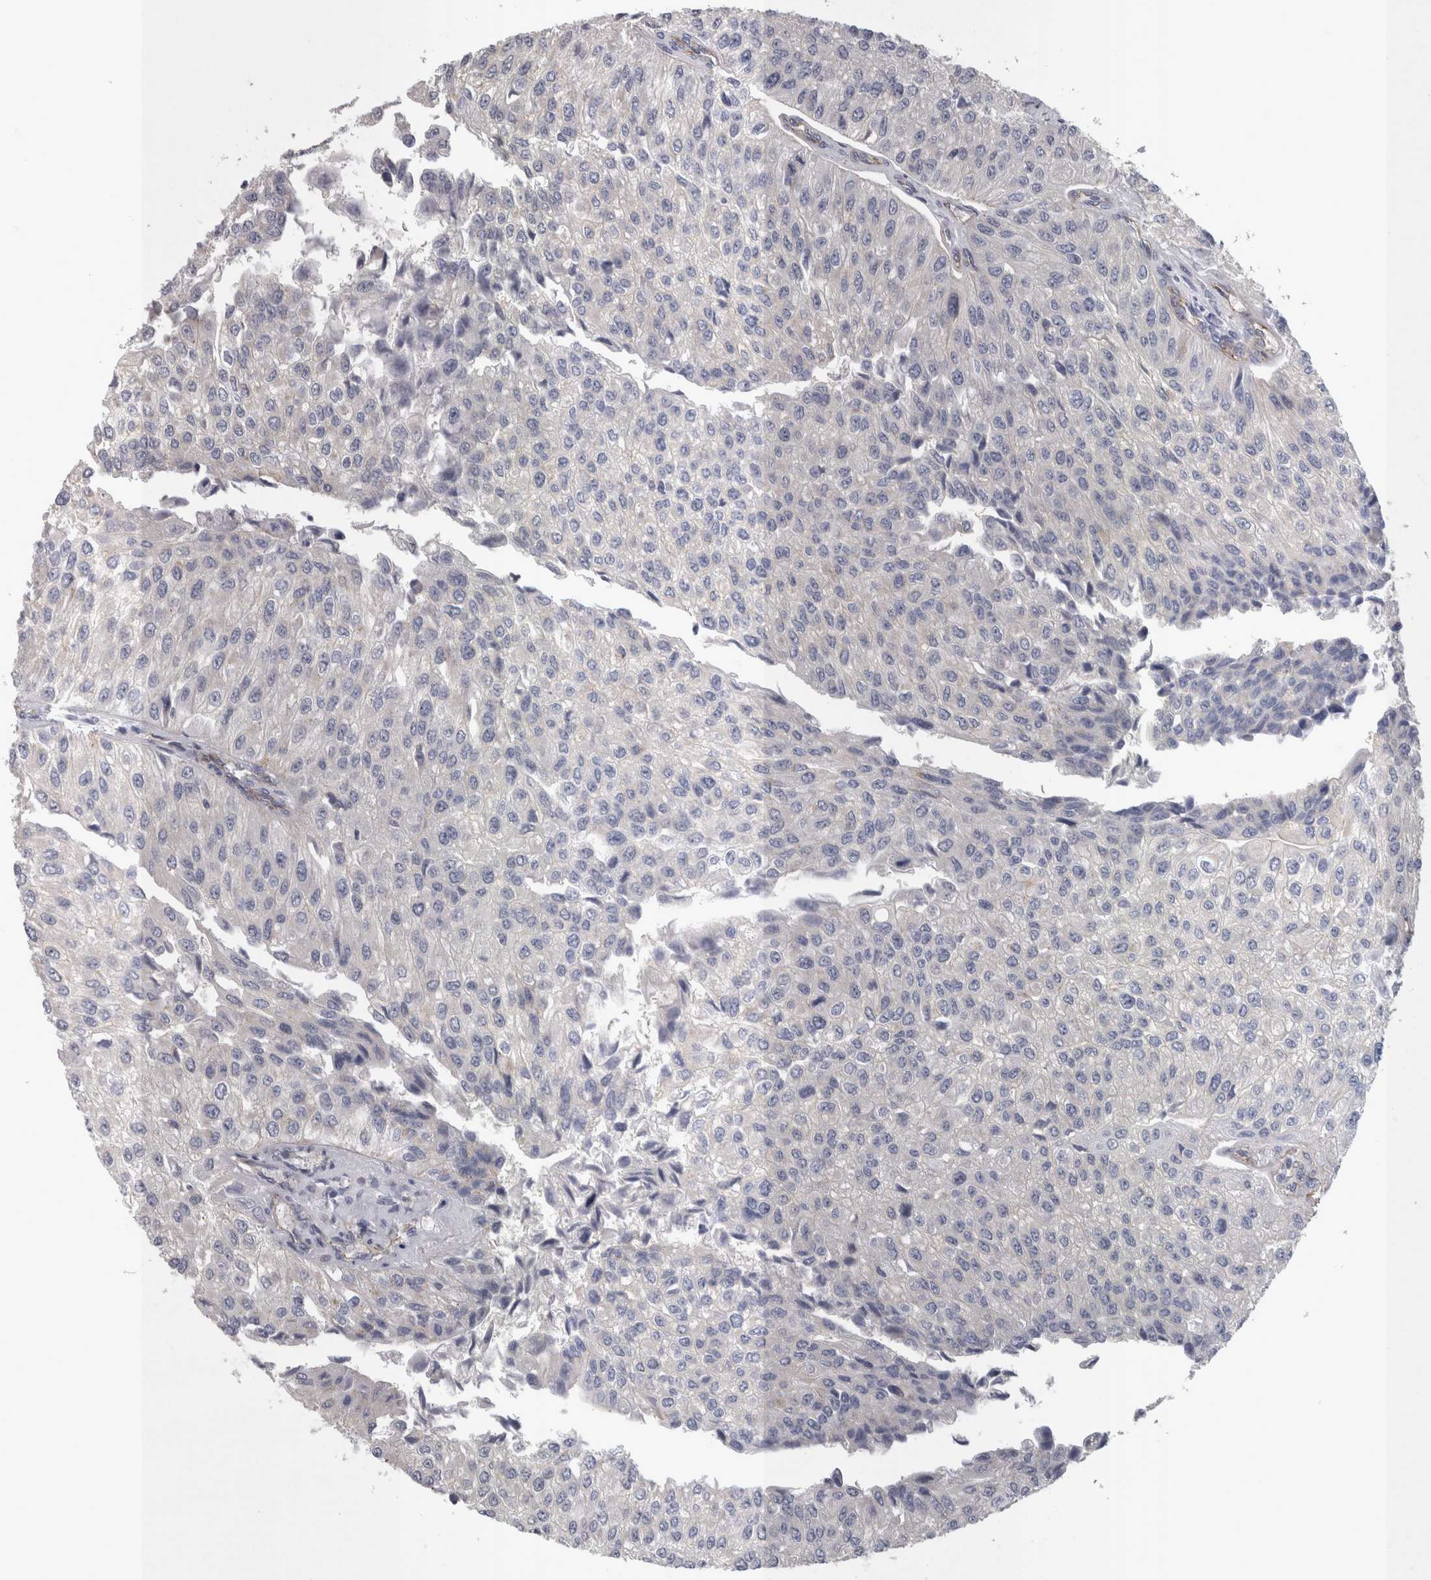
{"staining": {"intensity": "negative", "quantity": "none", "location": "none"}, "tissue": "urothelial cancer", "cell_type": "Tumor cells", "image_type": "cancer", "snomed": [{"axis": "morphology", "description": "Urothelial carcinoma, High grade"}, {"axis": "topography", "description": "Kidney"}, {"axis": "topography", "description": "Urinary bladder"}], "caption": "A histopathology image of human urothelial cancer is negative for staining in tumor cells.", "gene": "LYZL6", "patient": {"sex": "male", "age": 77}}